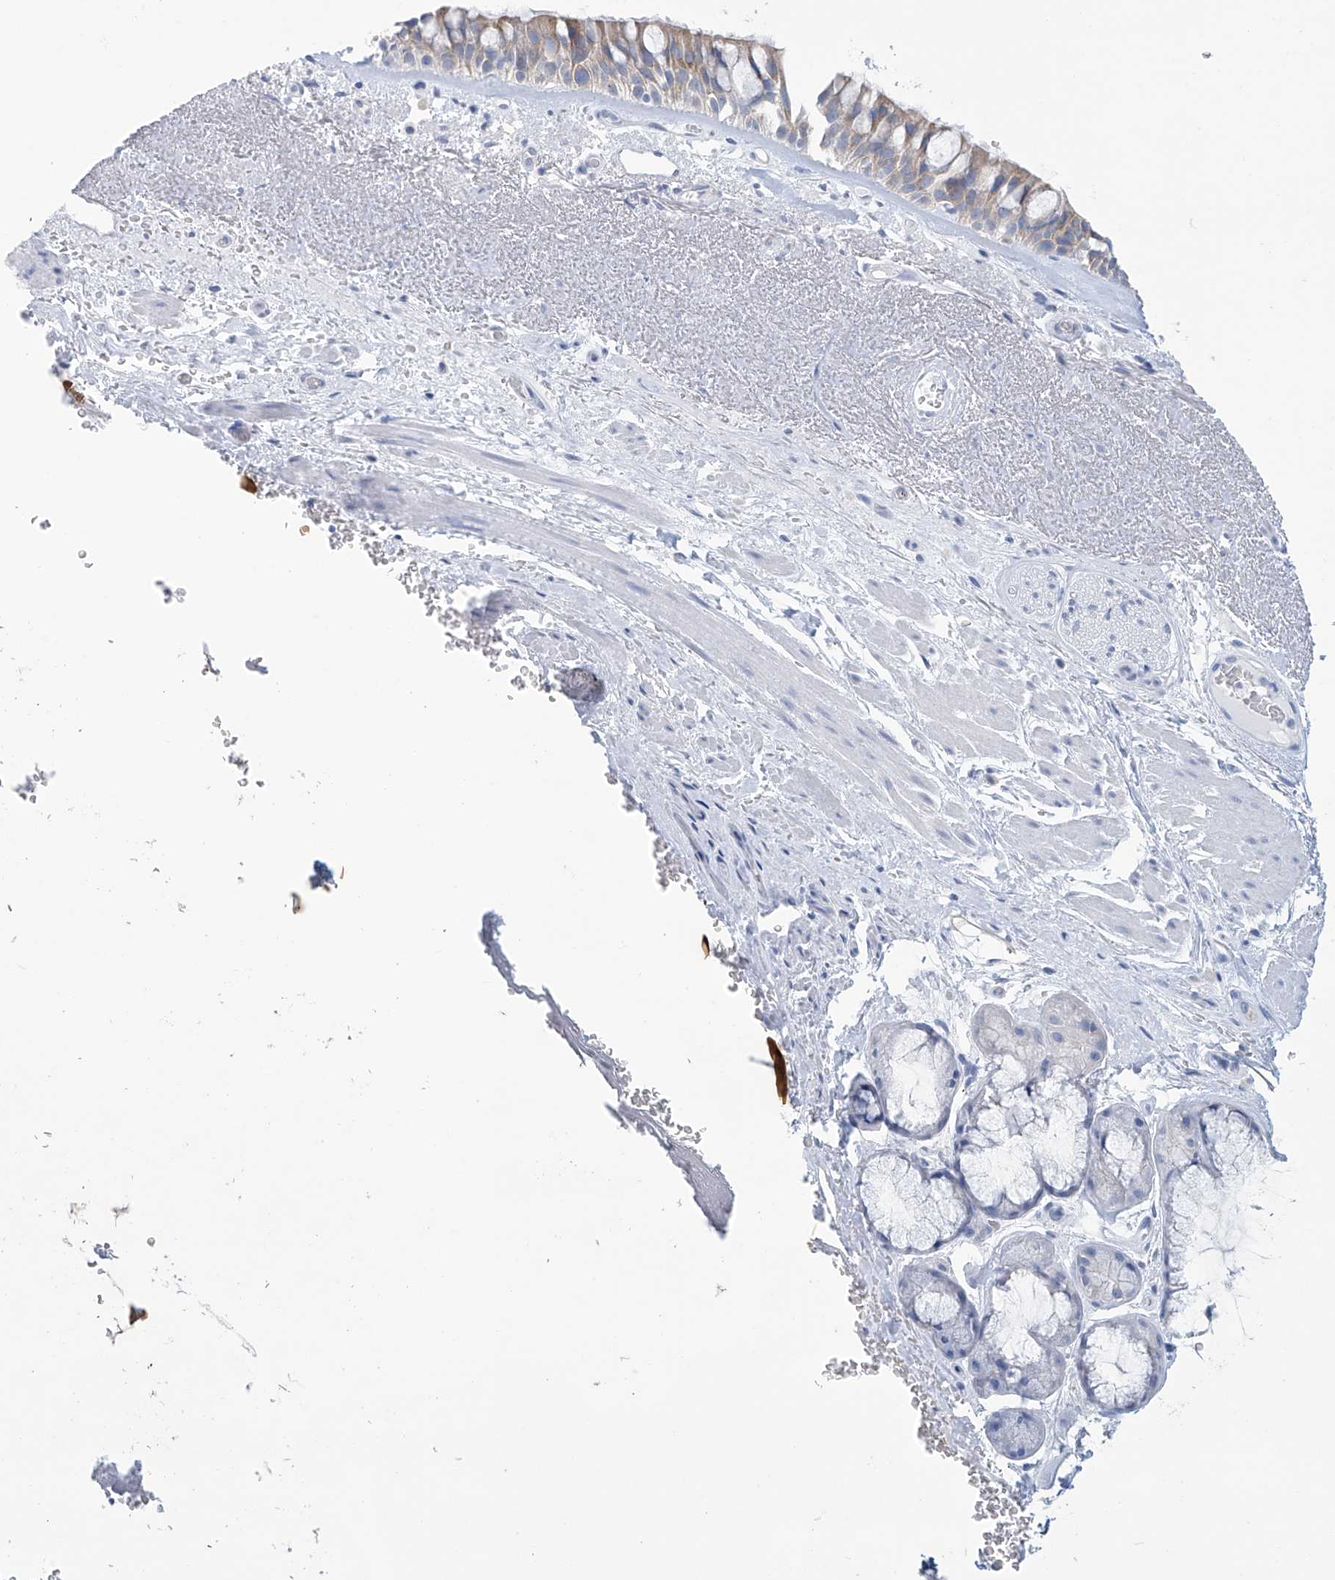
{"staining": {"intensity": "moderate", "quantity": ">75%", "location": "cytoplasmic/membranous"}, "tissue": "bronchus", "cell_type": "Respiratory epithelial cells", "image_type": "normal", "snomed": [{"axis": "morphology", "description": "Normal tissue, NOS"}, {"axis": "morphology", "description": "Squamous cell carcinoma, NOS"}, {"axis": "topography", "description": "Lymph node"}, {"axis": "topography", "description": "Bronchus"}, {"axis": "topography", "description": "Lung"}], "caption": "Human bronchus stained with a brown dye demonstrates moderate cytoplasmic/membranous positive expression in approximately >75% of respiratory epithelial cells.", "gene": "DSP", "patient": {"sex": "male", "age": 66}}